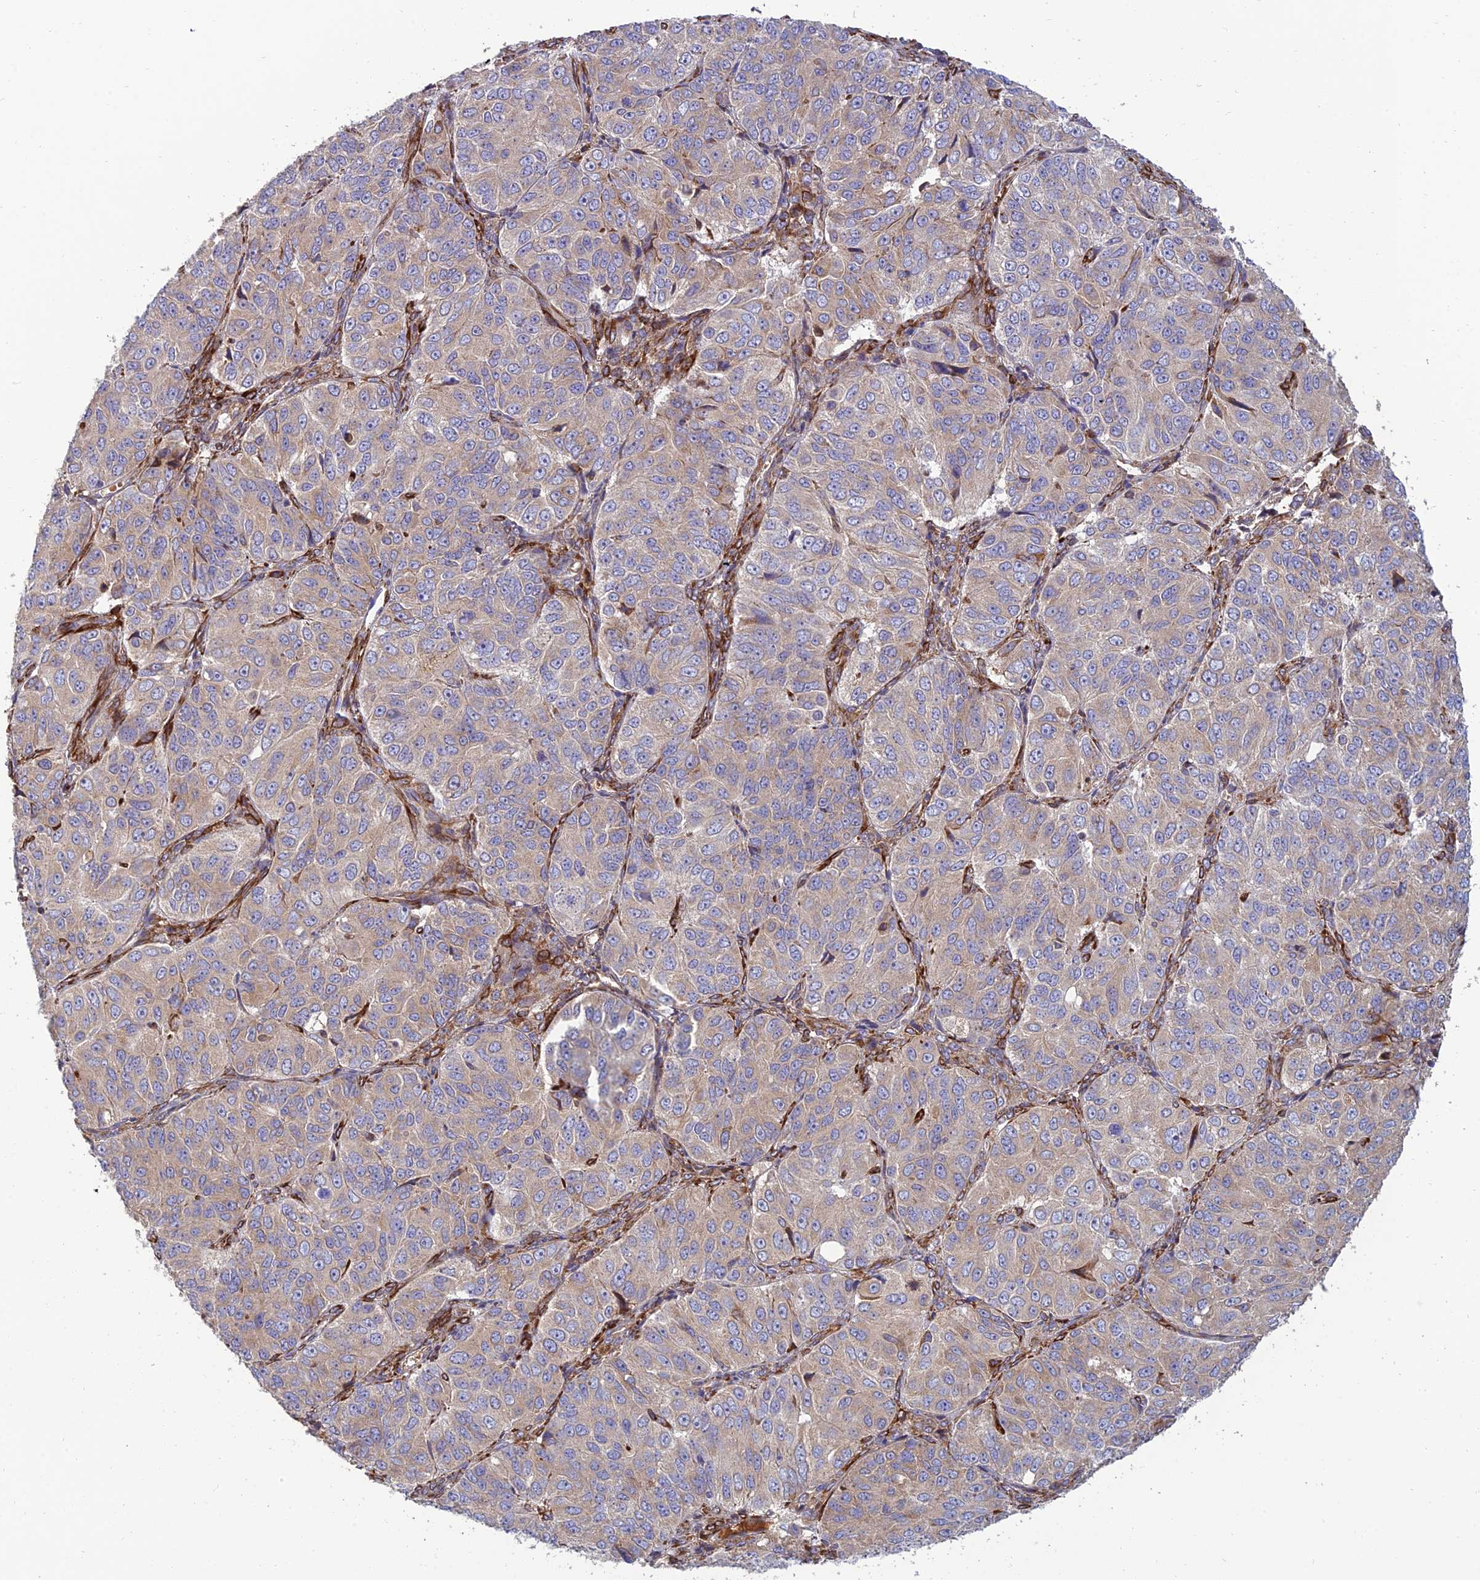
{"staining": {"intensity": "weak", "quantity": ">75%", "location": "cytoplasmic/membranous"}, "tissue": "ovarian cancer", "cell_type": "Tumor cells", "image_type": "cancer", "snomed": [{"axis": "morphology", "description": "Carcinoma, endometroid"}, {"axis": "topography", "description": "Ovary"}], "caption": "Approximately >75% of tumor cells in ovarian cancer display weak cytoplasmic/membranous protein expression as visualized by brown immunohistochemical staining.", "gene": "RCN3", "patient": {"sex": "female", "age": 51}}